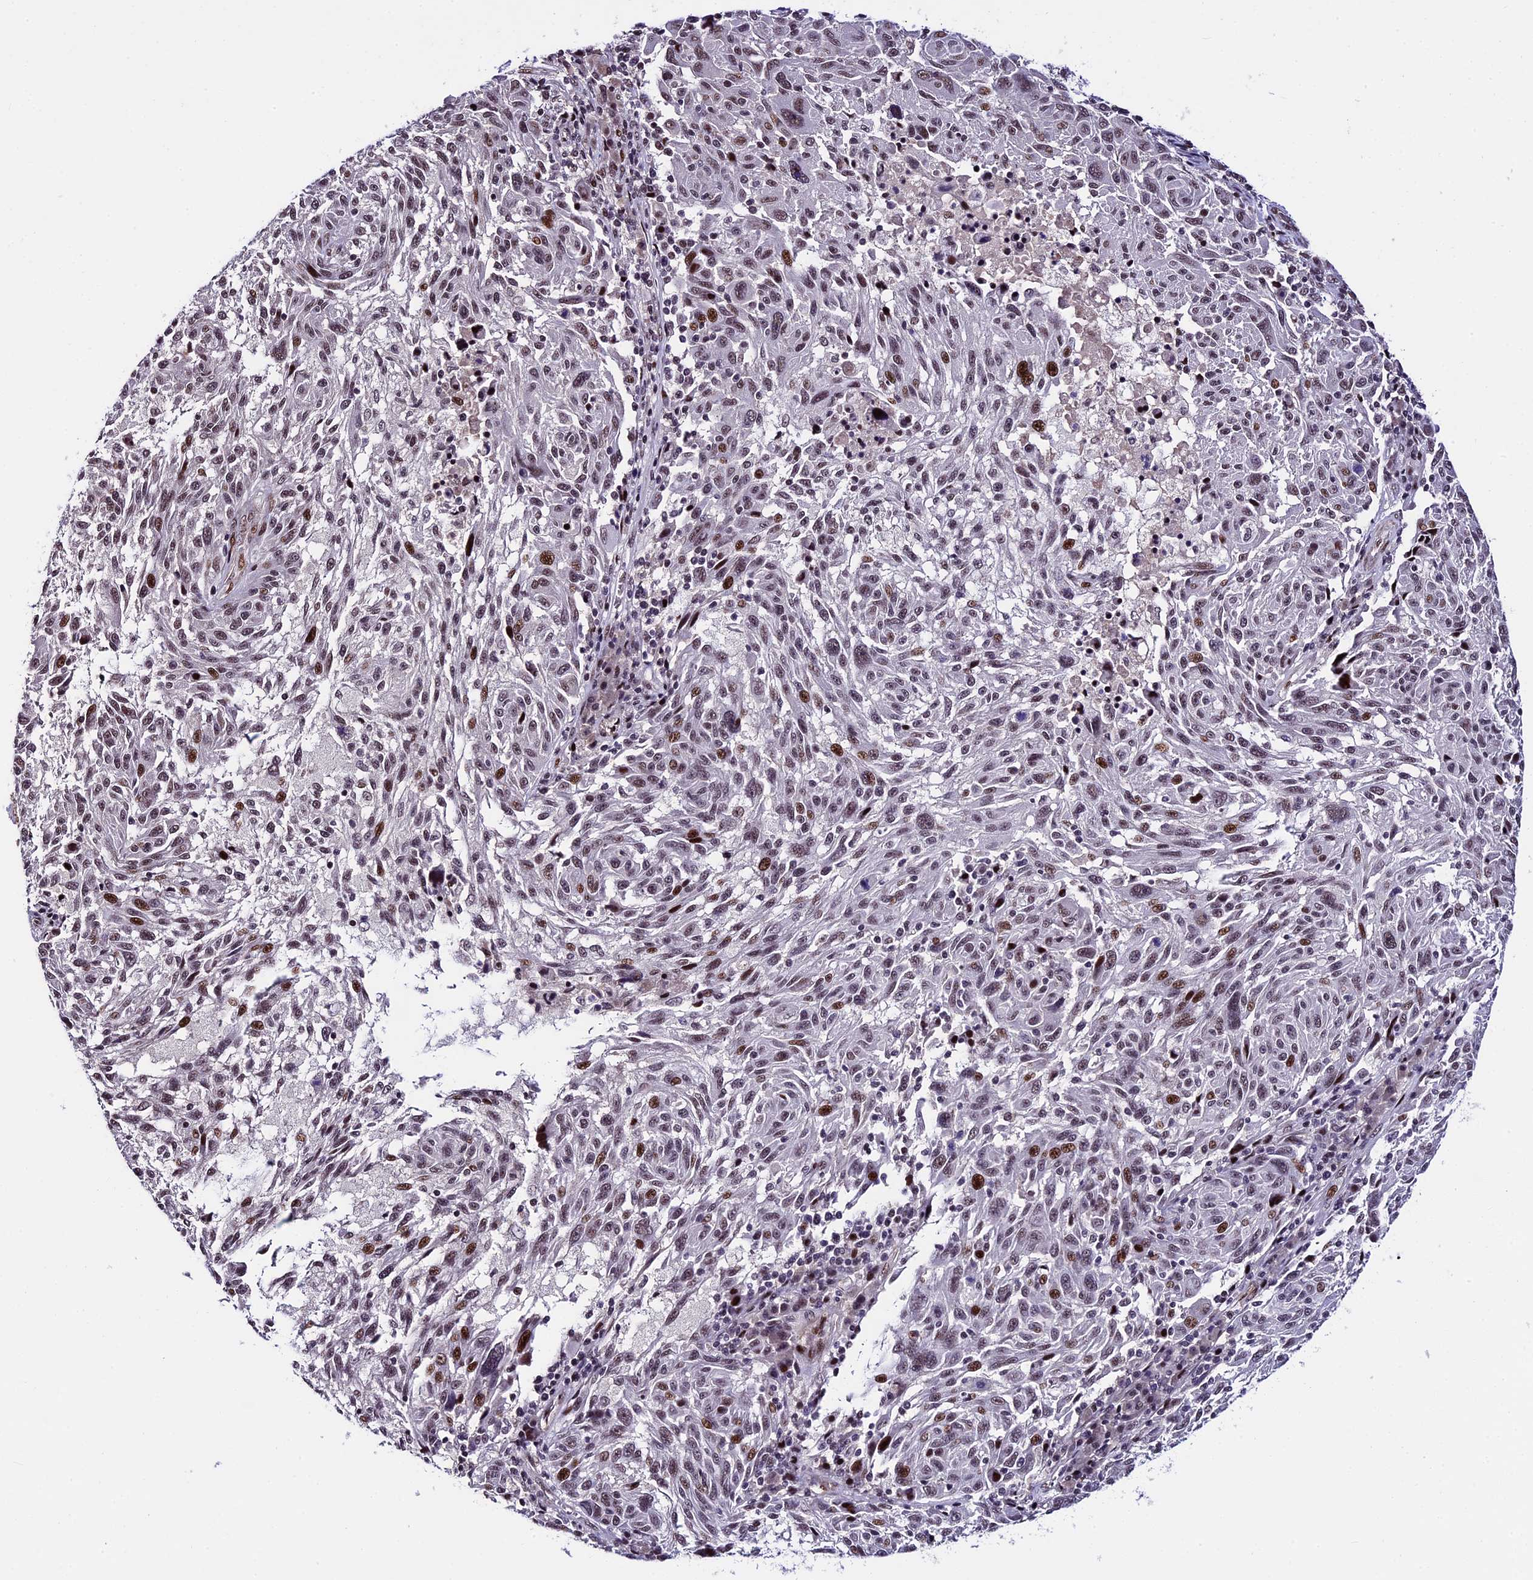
{"staining": {"intensity": "moderate", "quantity": "<25%", "location": "nuclear"}, "tissue": "melanoma", "cell_type": "Tumor cells", "image_type": "cancer", "snomed": [{"axis": "morphology", "description": "Malignant melanoma, NOS"}, {"axis": "topography", "description": "Skin"}], "caption": "Brown immunohistochemical staining in malignant melanoma reveals moderate nuclear staining in approximately <25% of tumor cells.", "gene": "TCP11L2", "patient": {"sex": "male", "age": 53}}